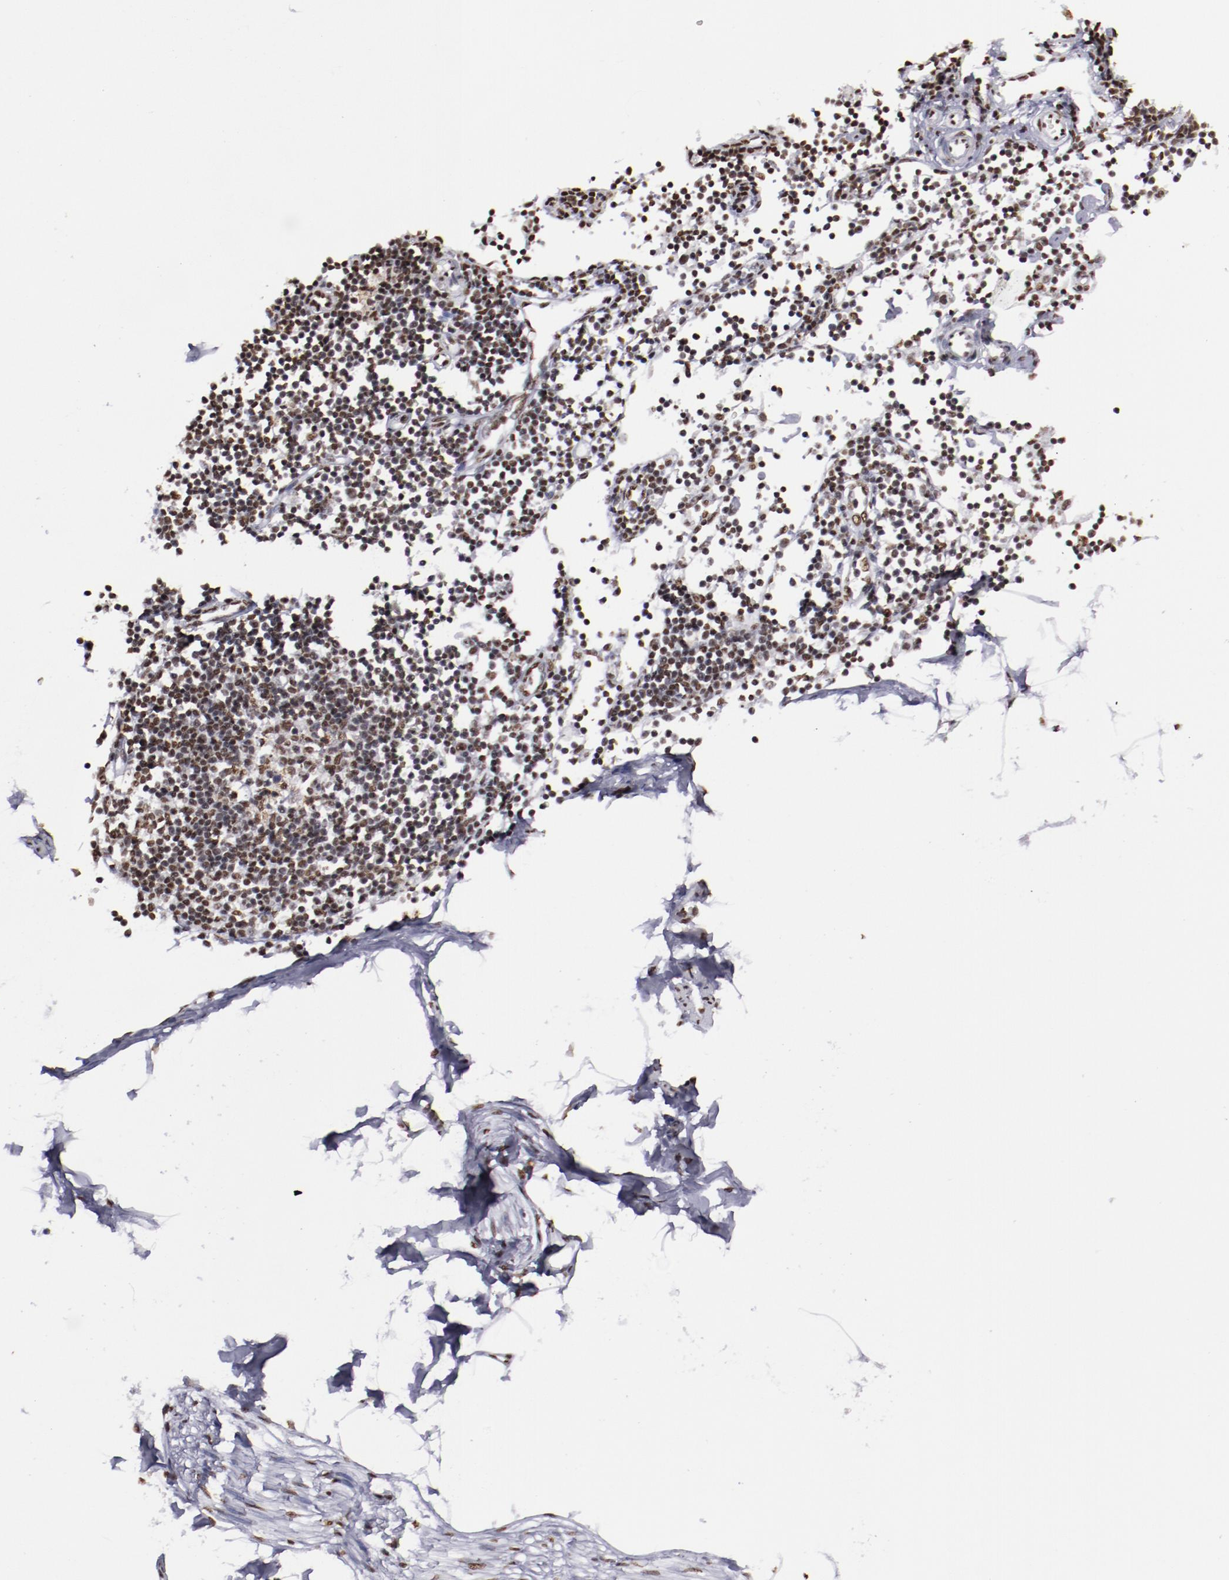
{"staining": {"intensity": "moderate", "quantity": ">75%", "location": "nuclear"}, "tissue": "adipose tissue", "cell_type": "Adipocytes", "image_type": "normal", "snomed": [{"axis": "morphology", "description": "Normal tissue, NOS"}, {"axis": "morphology", "description": "Adenocarcinoma, NOS"}, {"axis": "topography", "description": "Colon"}, {"axis": "topography", "description": "Peripheral nerve tissue"}], "caption": "Immunohistochemical staining of normal adipose tissue exhibits medium levels of moderate nuclear expression in about >75% of adipocytes.", "gene": "HNRNPA1L3", "patient": {"sex": "male", "age": 14}}